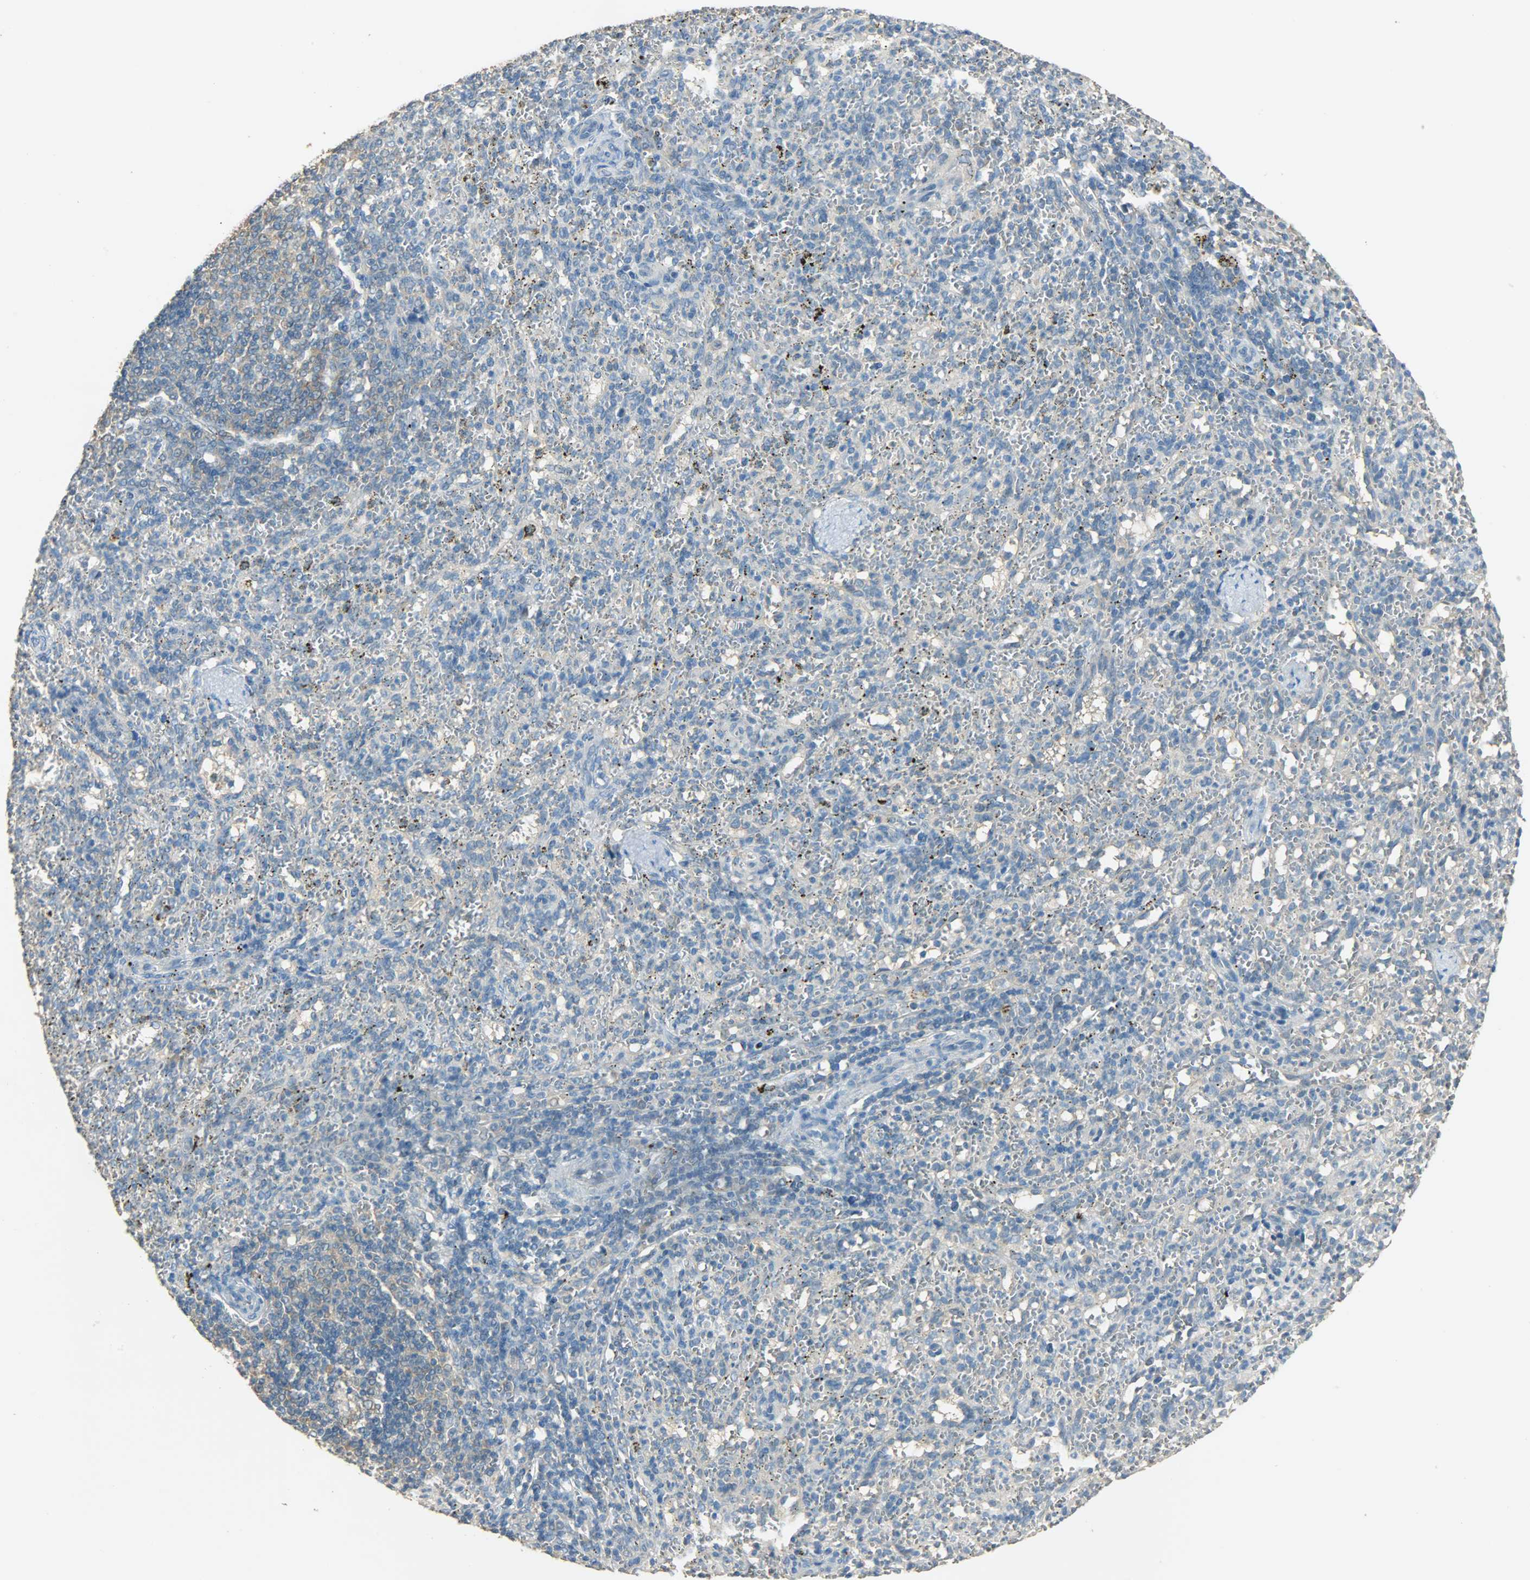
{"staining": {"intensity": "negative", "quantity": "none", "location": "none"}, "tissue": "spleen", "cell_type": "Cells in red pulp", "image_type": "normal", "snomed": [{"axis": "morphology", "description": "Normal tissue, NOS"}, {"axis": "topography", "description": "Spleen"}], "caption": "Human spleen stained for a protein using IHC demonstrates no expression in cells in red pulp.", "gene": "PRMT5", "patient": {"sex": "female", "age": 10}}